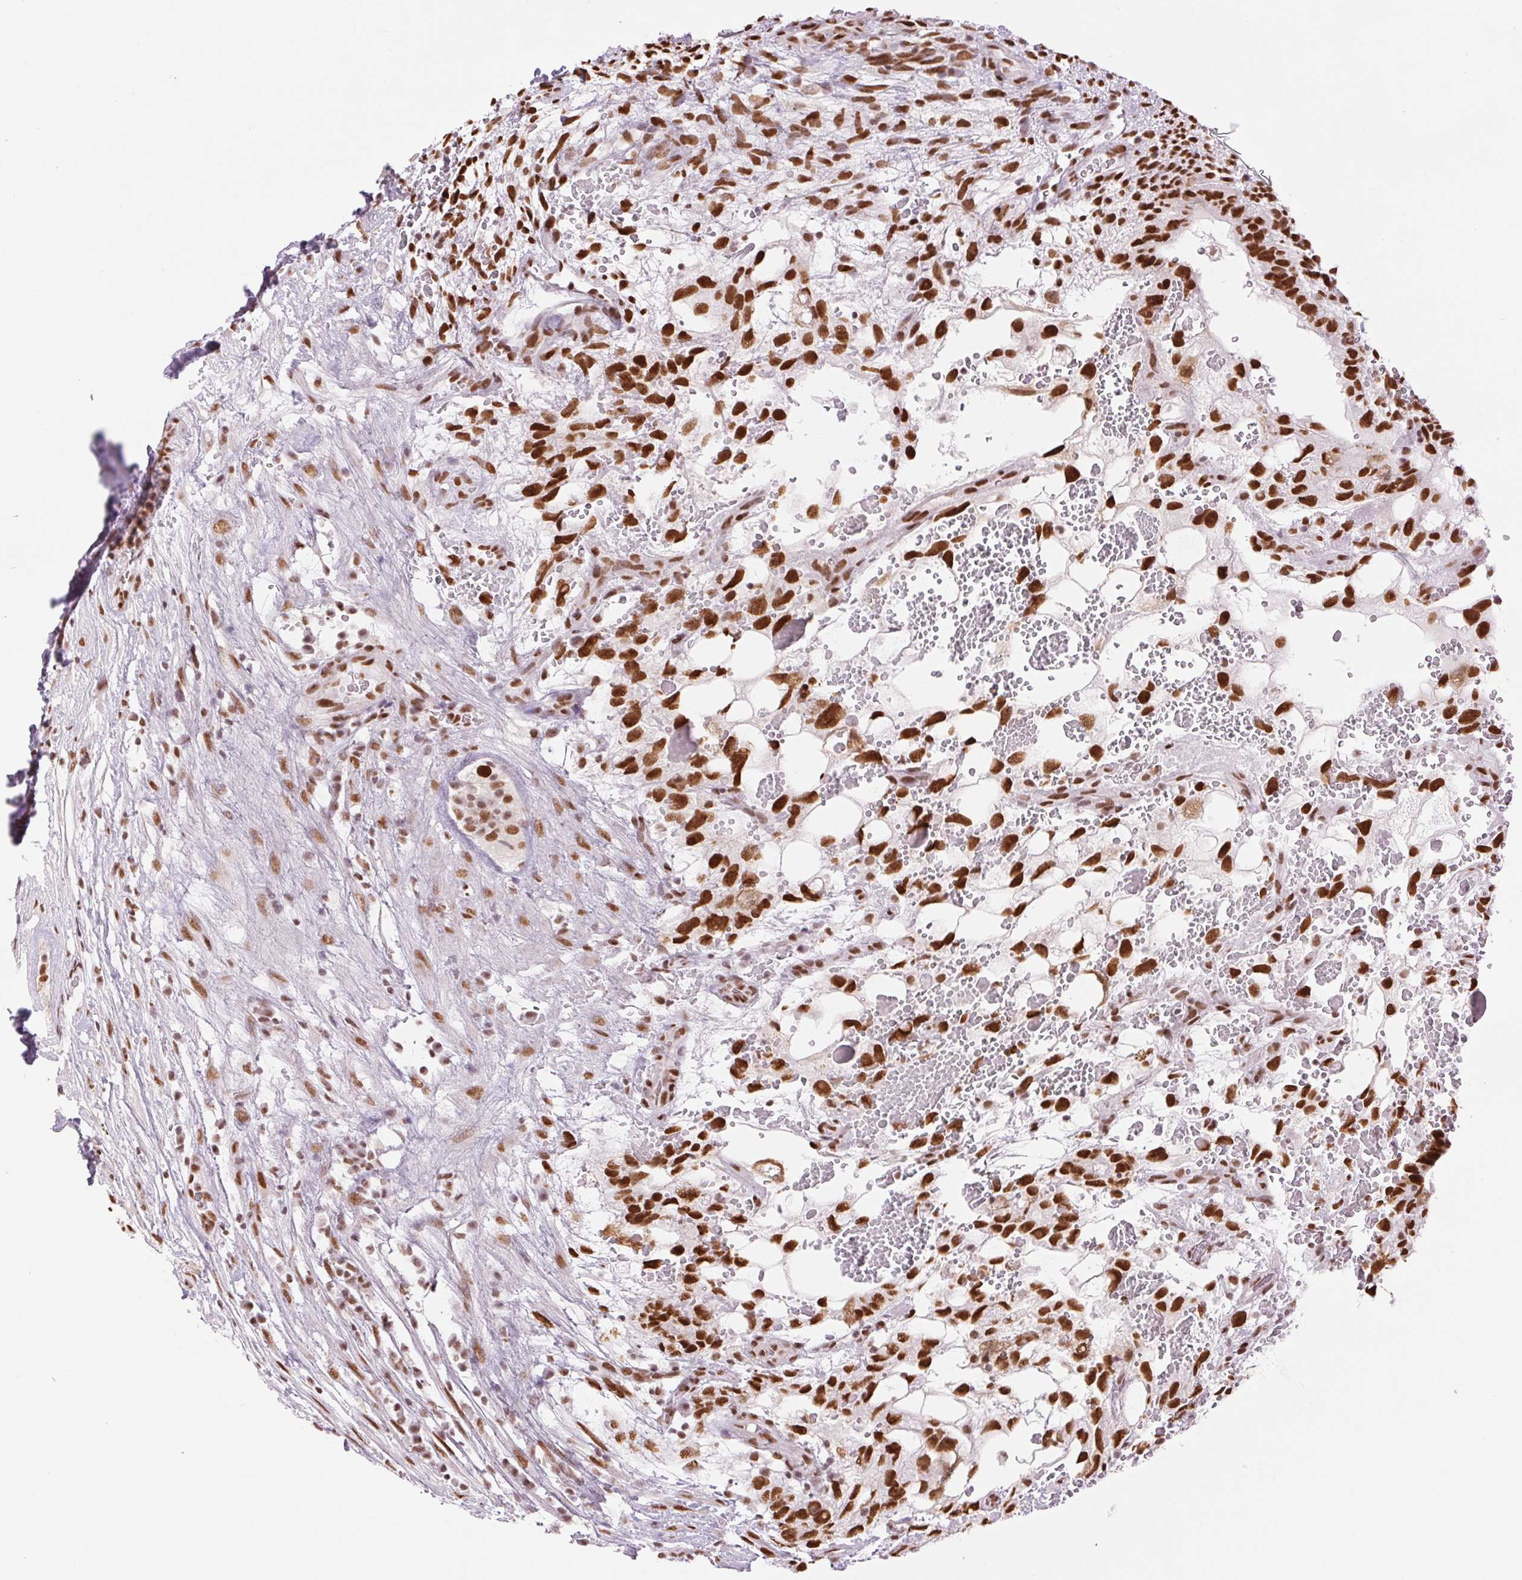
{"staining": {"intensity": "strong", "quantity": ">75%", "location": "nuclear"}, "tissue": "testis cancer", "cell_type": "Tumor cells", "image_type": "cancer", "snomed": [{"axis": "morphology", "description": "Normal tissue, NOS"}, {"axis": "morphology", "description": "Carcinoma, Embryonal, NOS"}, {"axis": "topography", "description": "Testis"}], "caption": "Protein expression analysis of human embryonal carcinoma (testis) reveals strong nuclear expression in approximately >75% of tumor cells. (IHC, brightfield microscopy, high magnification).", "gene": "ZFR2", "patient": {"sex": "male", "age": 32}}